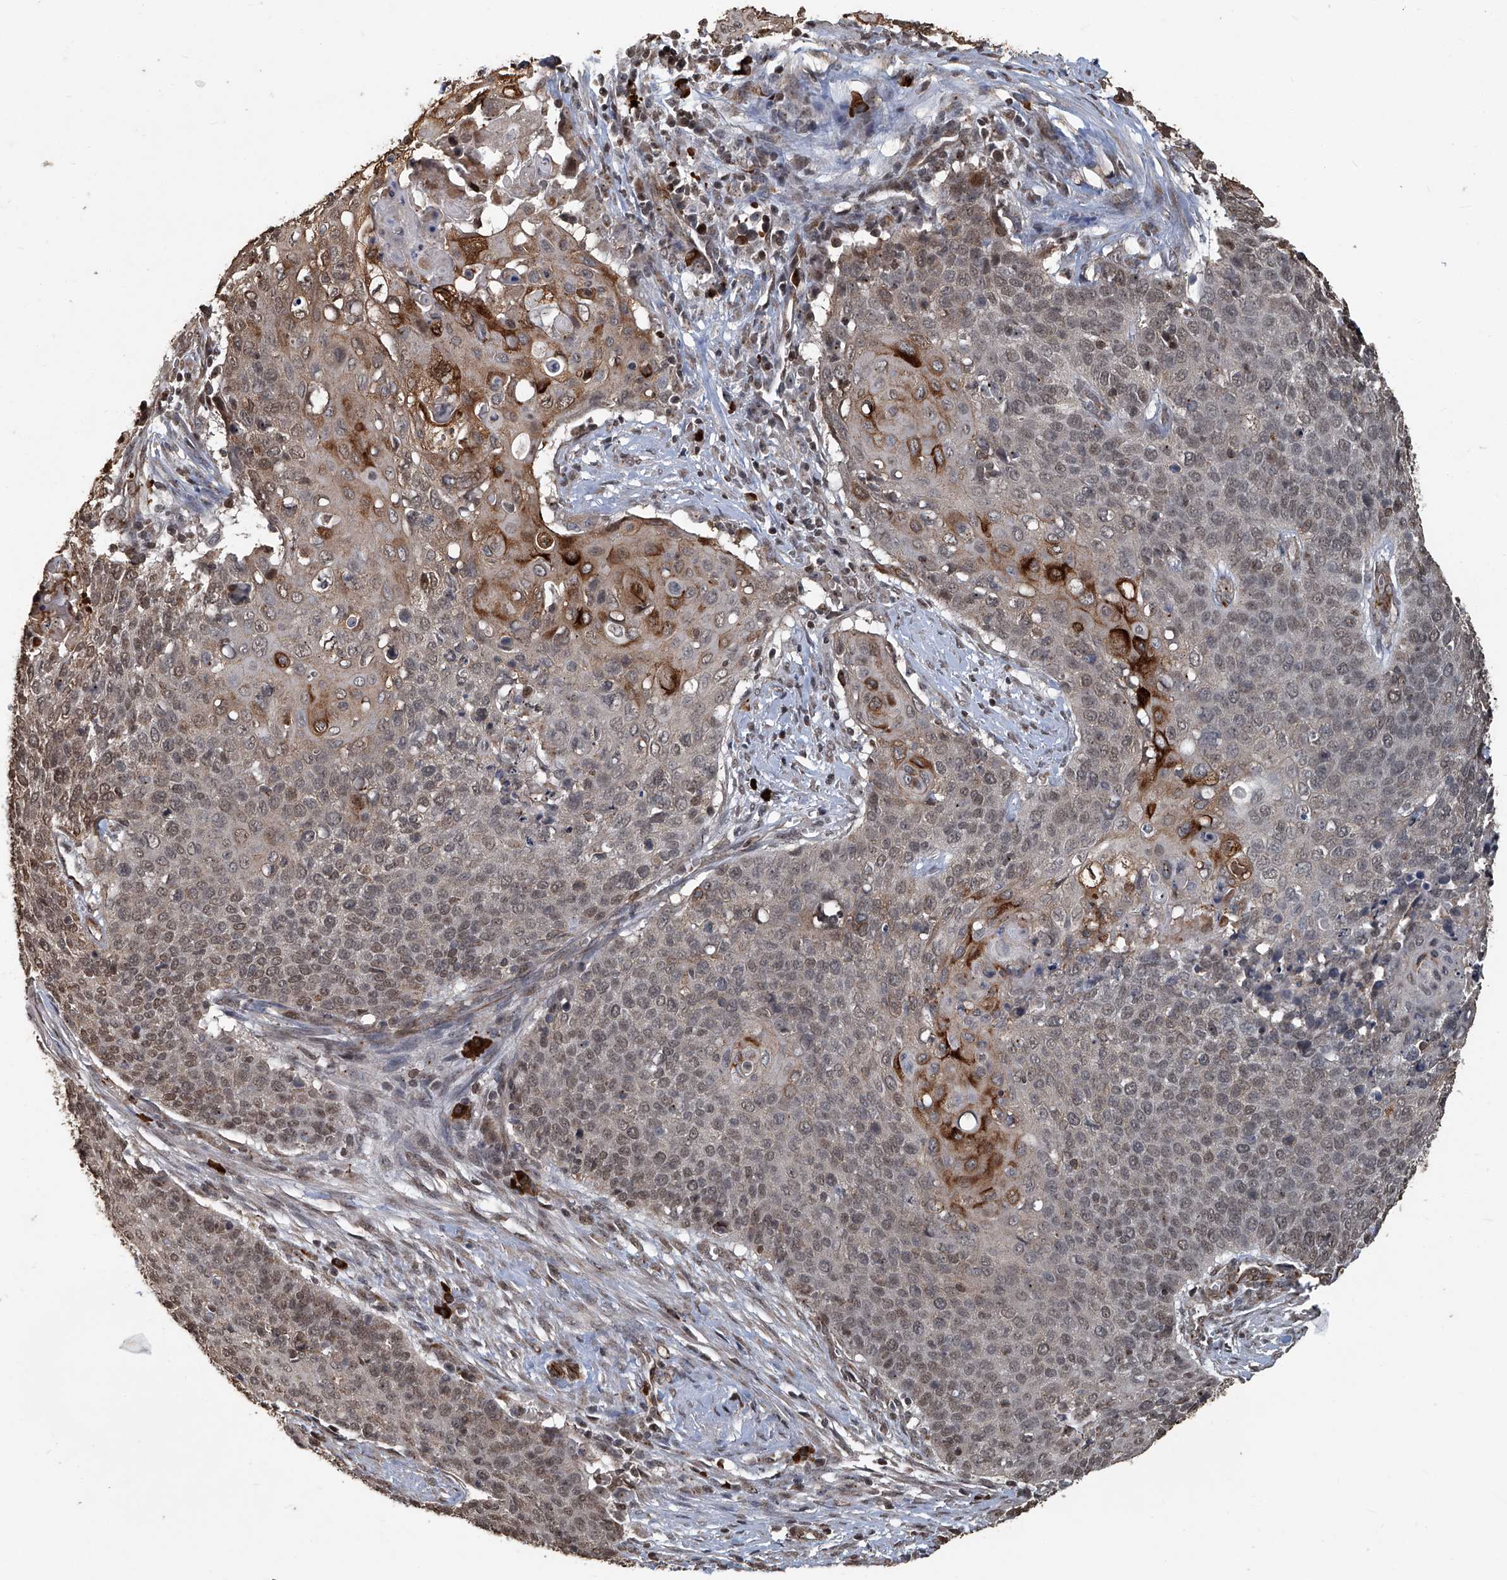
{"staining": {"intensity": "strong", "quantity": "<25%", "location": "cytoplasmic/membranous,nuclear"}, "tissue": "cervical cancer", "cell_type": "Tumor cells", "image_type": "cancer", "snomed": [{"axis": "morphology", "description": "Squamous cell carcinoma, NOS"}, {"axis": "topography", "description": "Cervix"}], "caption": "Immunohistochemical staining of human cervical squamous cell carcinoma displays medium levels of strong cytoplasmic/membranous and nuclear protein staining in about <25% of tumor cells.", "gene": "GPR132", "patient": {"sex": "female", "age": 39}}